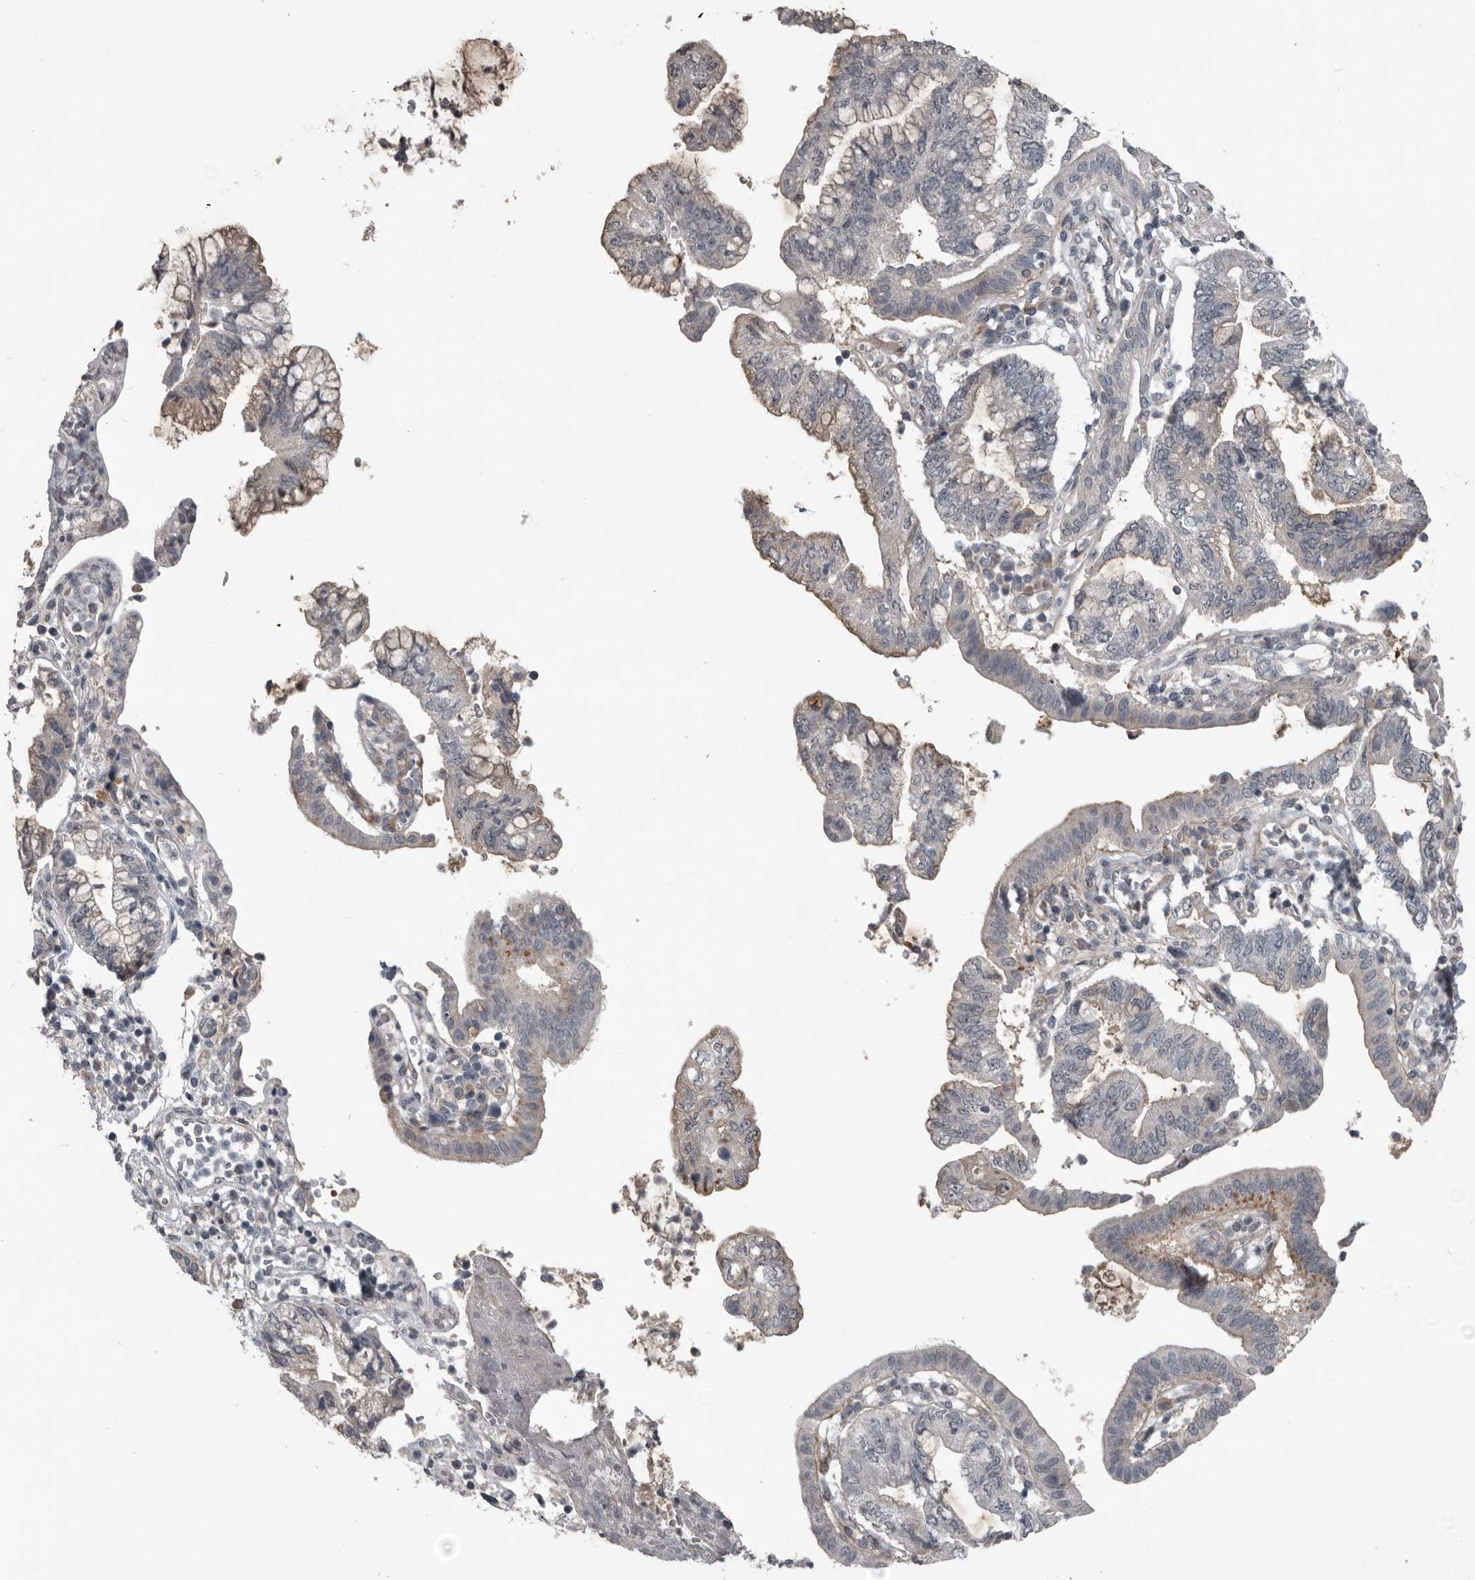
{"staining": {"intensity": "weak", "quantity": "<25%", "location": "cytoplasmic/membranous"}, "tissue": "pancreatic cancer", "cell_type": "Tumor cells", "image_type": "cancer", "snomed": [{"axis": "morphology", "description": "Adenocarcinoma, NOS"}, {"axis": "topography", "description": "Pancreas"}], "caption": "IHC micrograph of neoplastic tissue: pancreatic adenocarcinoma stained with DAB demonstrates no significant protein expression in tumor cells.", "gene": "C1orf216", "patient": {"sex": "female", "age": 73}}